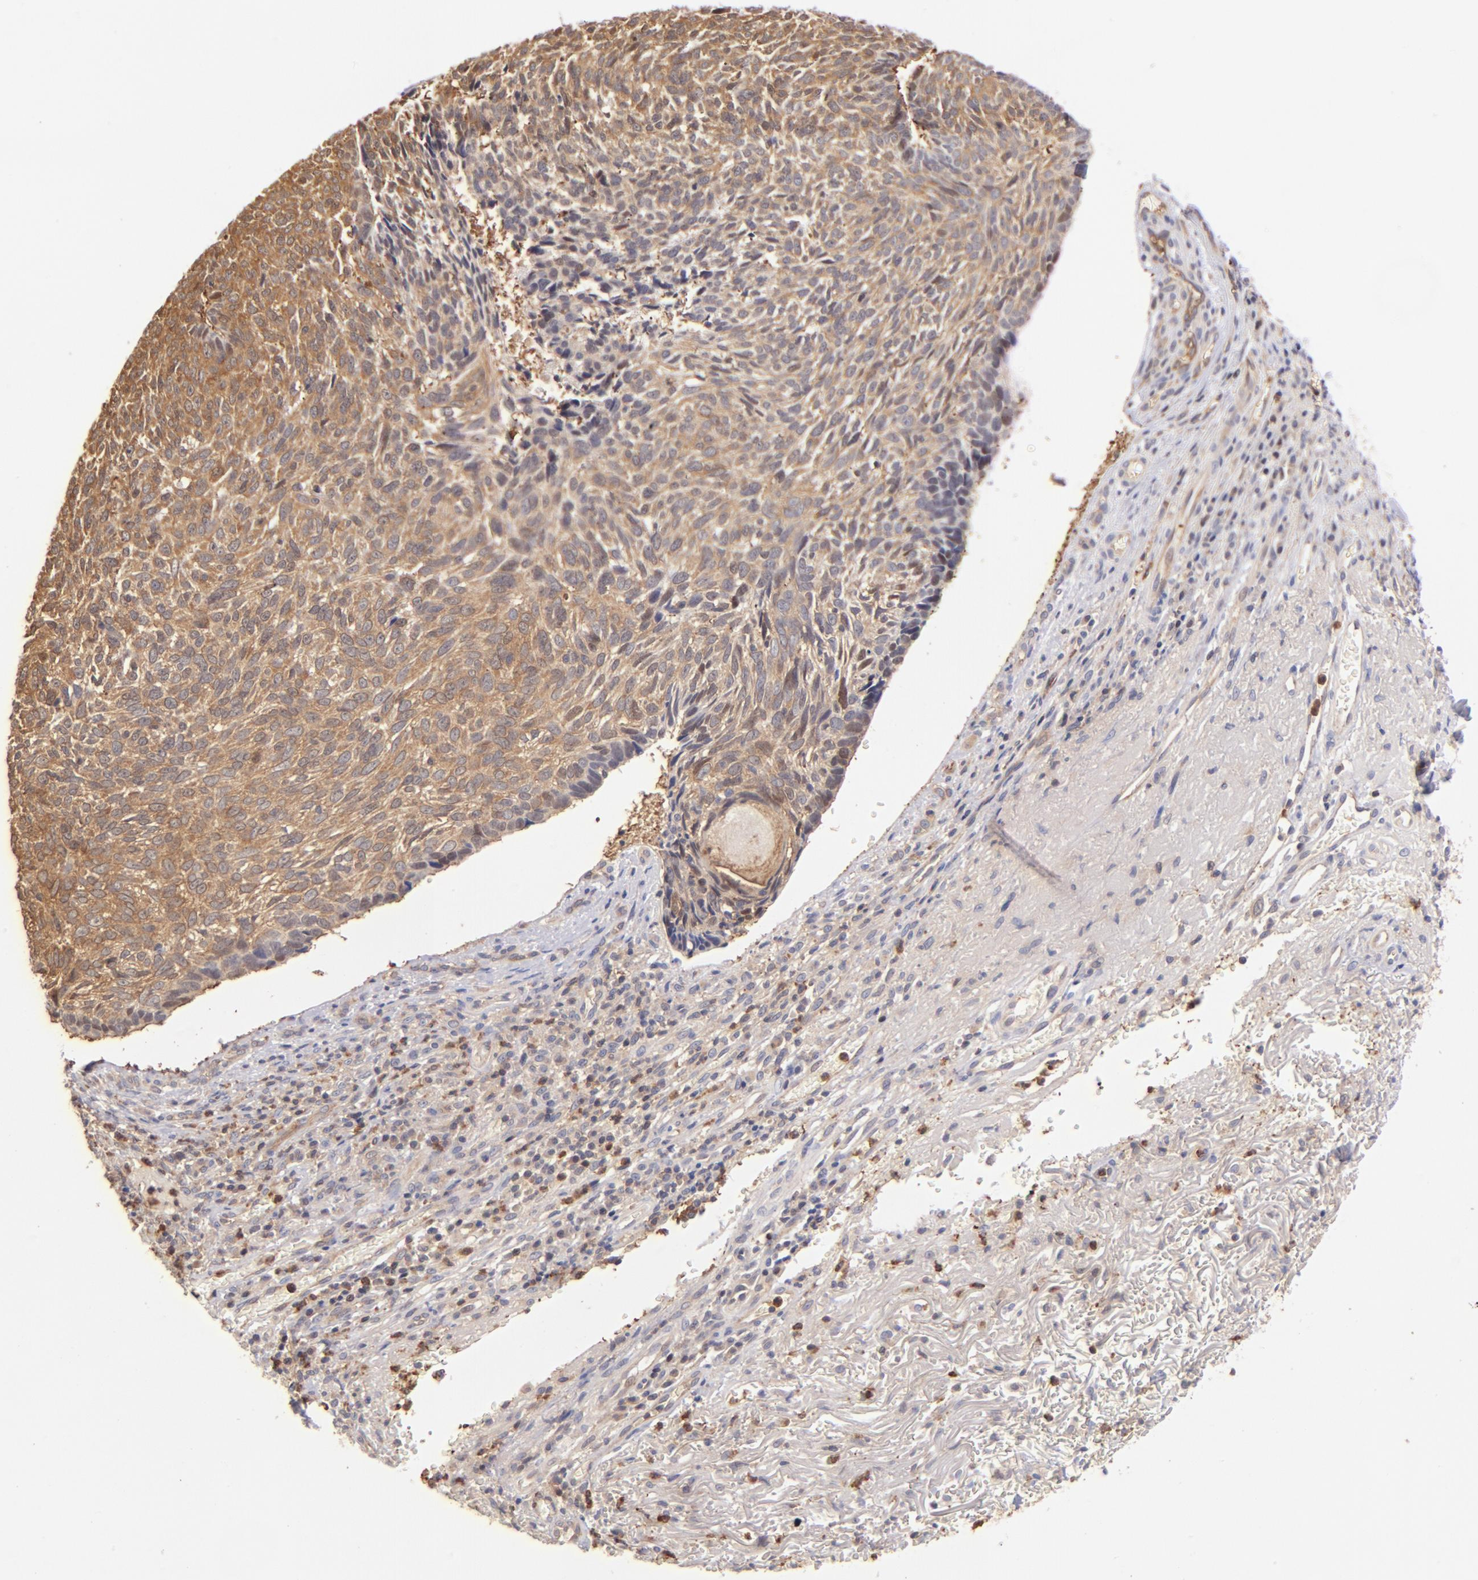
{"staining": {"intensity": "moderate", "quantity": ">75%", "location": "cytoplasmic/membranous,nuclear"}, "tissue": "skin cancer", "cell_type": "Tumor cells", "image_type": "cancer", "snomed": [{"axis": "morphology", "description": "Basal cell carcinoma"}, {"axis": "topography", "description": "Skin"}], "caption": "Protein staining shows moderate cytoplasmic/membranous and nuclear positivity in about >75% of tumor cells in basal cell carcinoma (skin). The staining is performed using DAB brown chromogen to label protein expression. The nuclei are counter-stained blue using hematoxylin.", "gene": "YWHAB", "patient": {"sex": "male", "age": 72}}